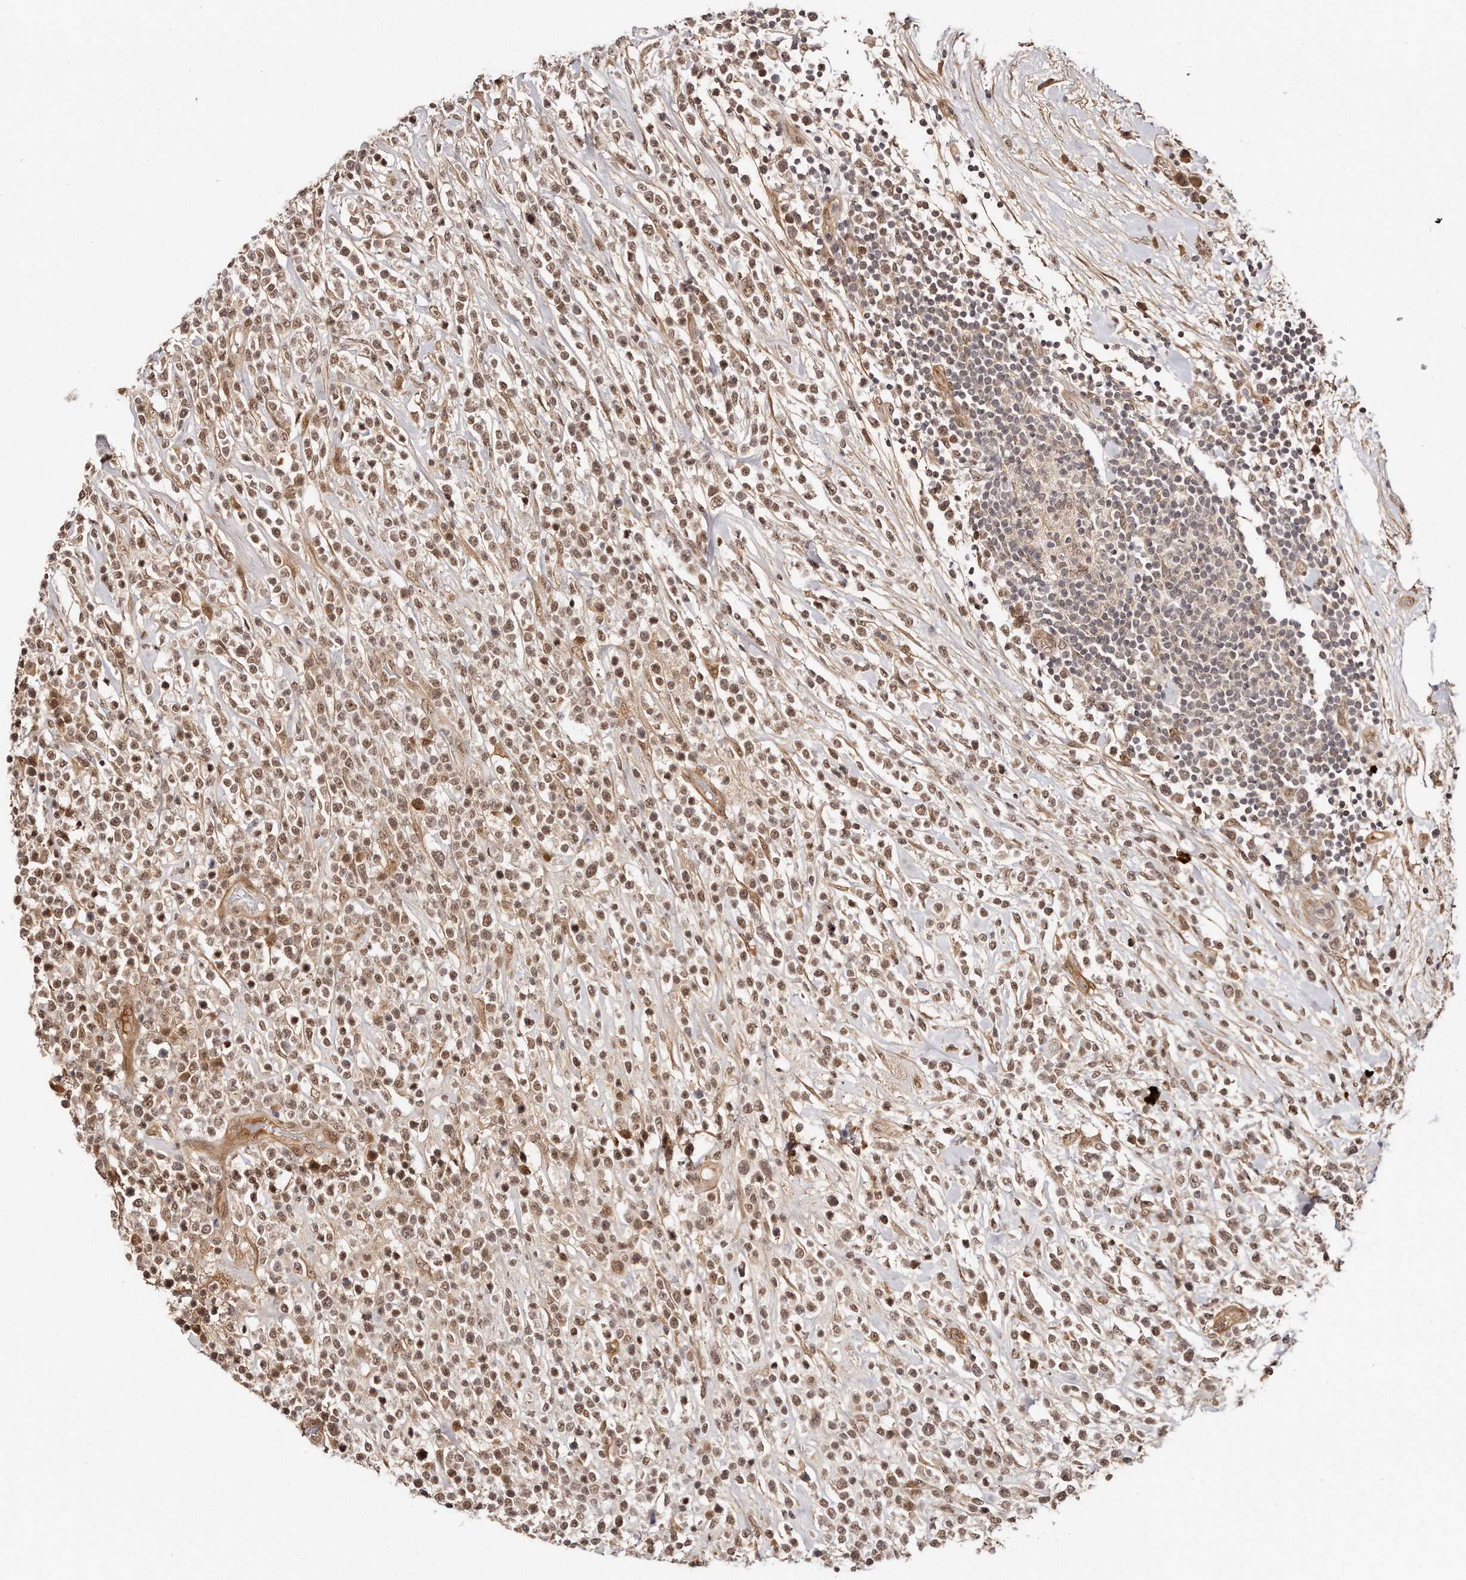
{"staining": {"intensity": "moderate", "quantity": ">75%", "location": "nuclear"}, "tissue": "lymphoma", "cell_type": "Tumor cells", "image_type": "cancer", "snomed": [{"axis": "morphology", "description": "Malignant lymphoma, non-Hodgkin's type, High grade"}, {"axis": "topography", "description": "Colon"}], "caption": "This is an image of immunohistochemistry staining of high-grade malignant lymphoma, non-Hodgkin's type, which shows moderate staining in the nuclear of tumor cells.", "gene": "SOX4", "patient": {"sex": "female", "age": 53}}